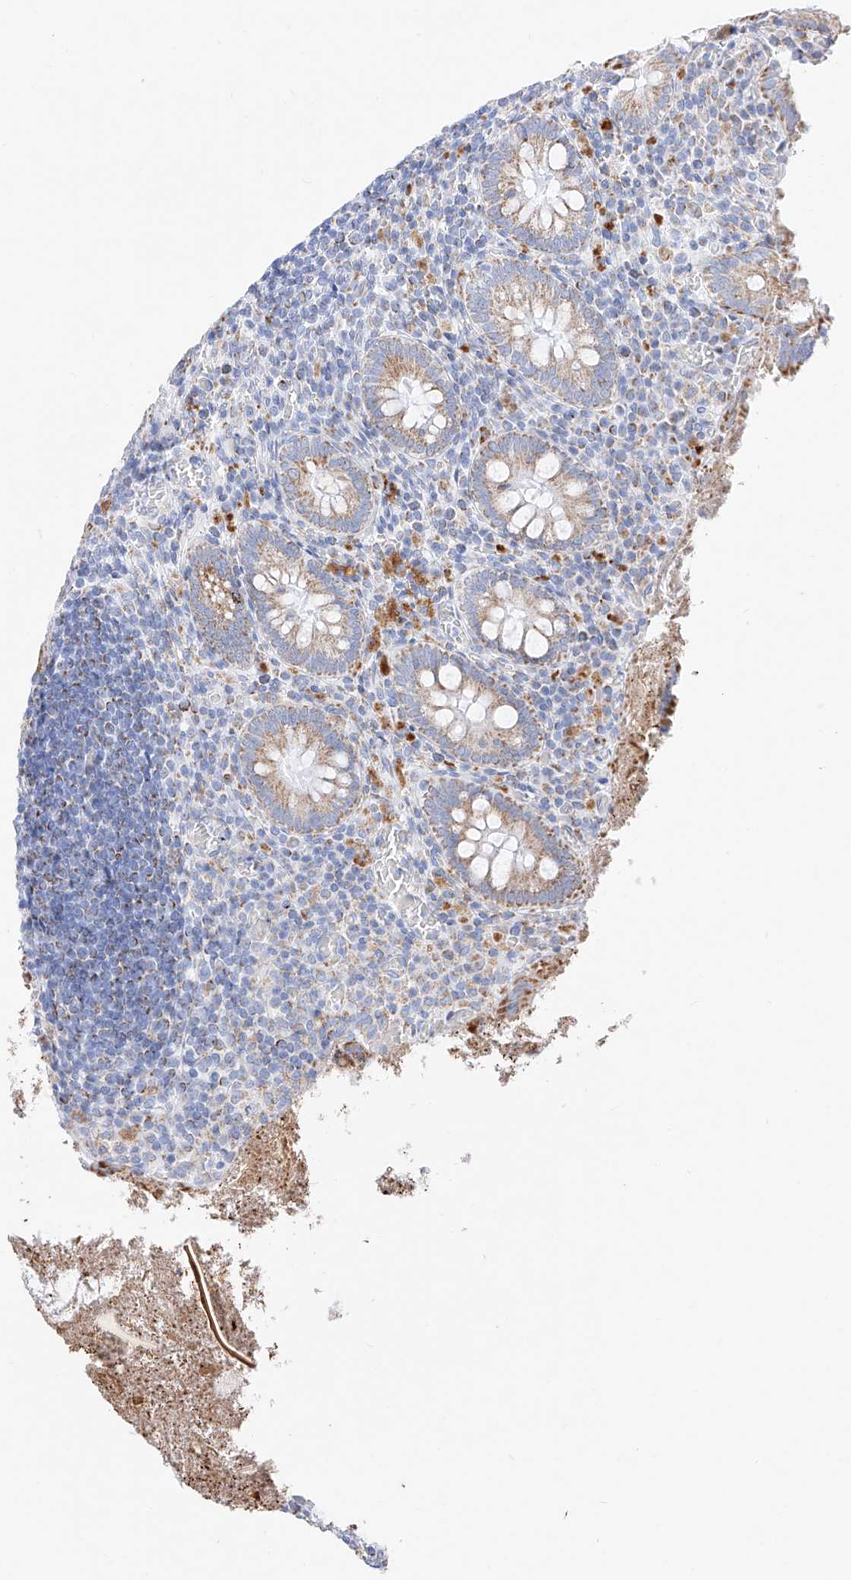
{"staining": {"intensity": "moderate", "quantity": ">75%", "location": "cytoplasmic/membranous"}, "tissue": "appendix", "cell_type": "Glandular cells", "image_type": "normal", "snomed": [{"axis": "morphology", "description": "Normal tissue, NOS"}, {"axis": "topography", "description": "Appendix"}], "caption": "A histopathology image of human appendix stained for a protein exhibits moderate cytoplasmic/membranous brown staining in glandular cells. The protein of interest is shown in brown color, while the nuclei are stained blue.", "gene": "C6orf62", "patient": {"sex": "female", "age": 17}}